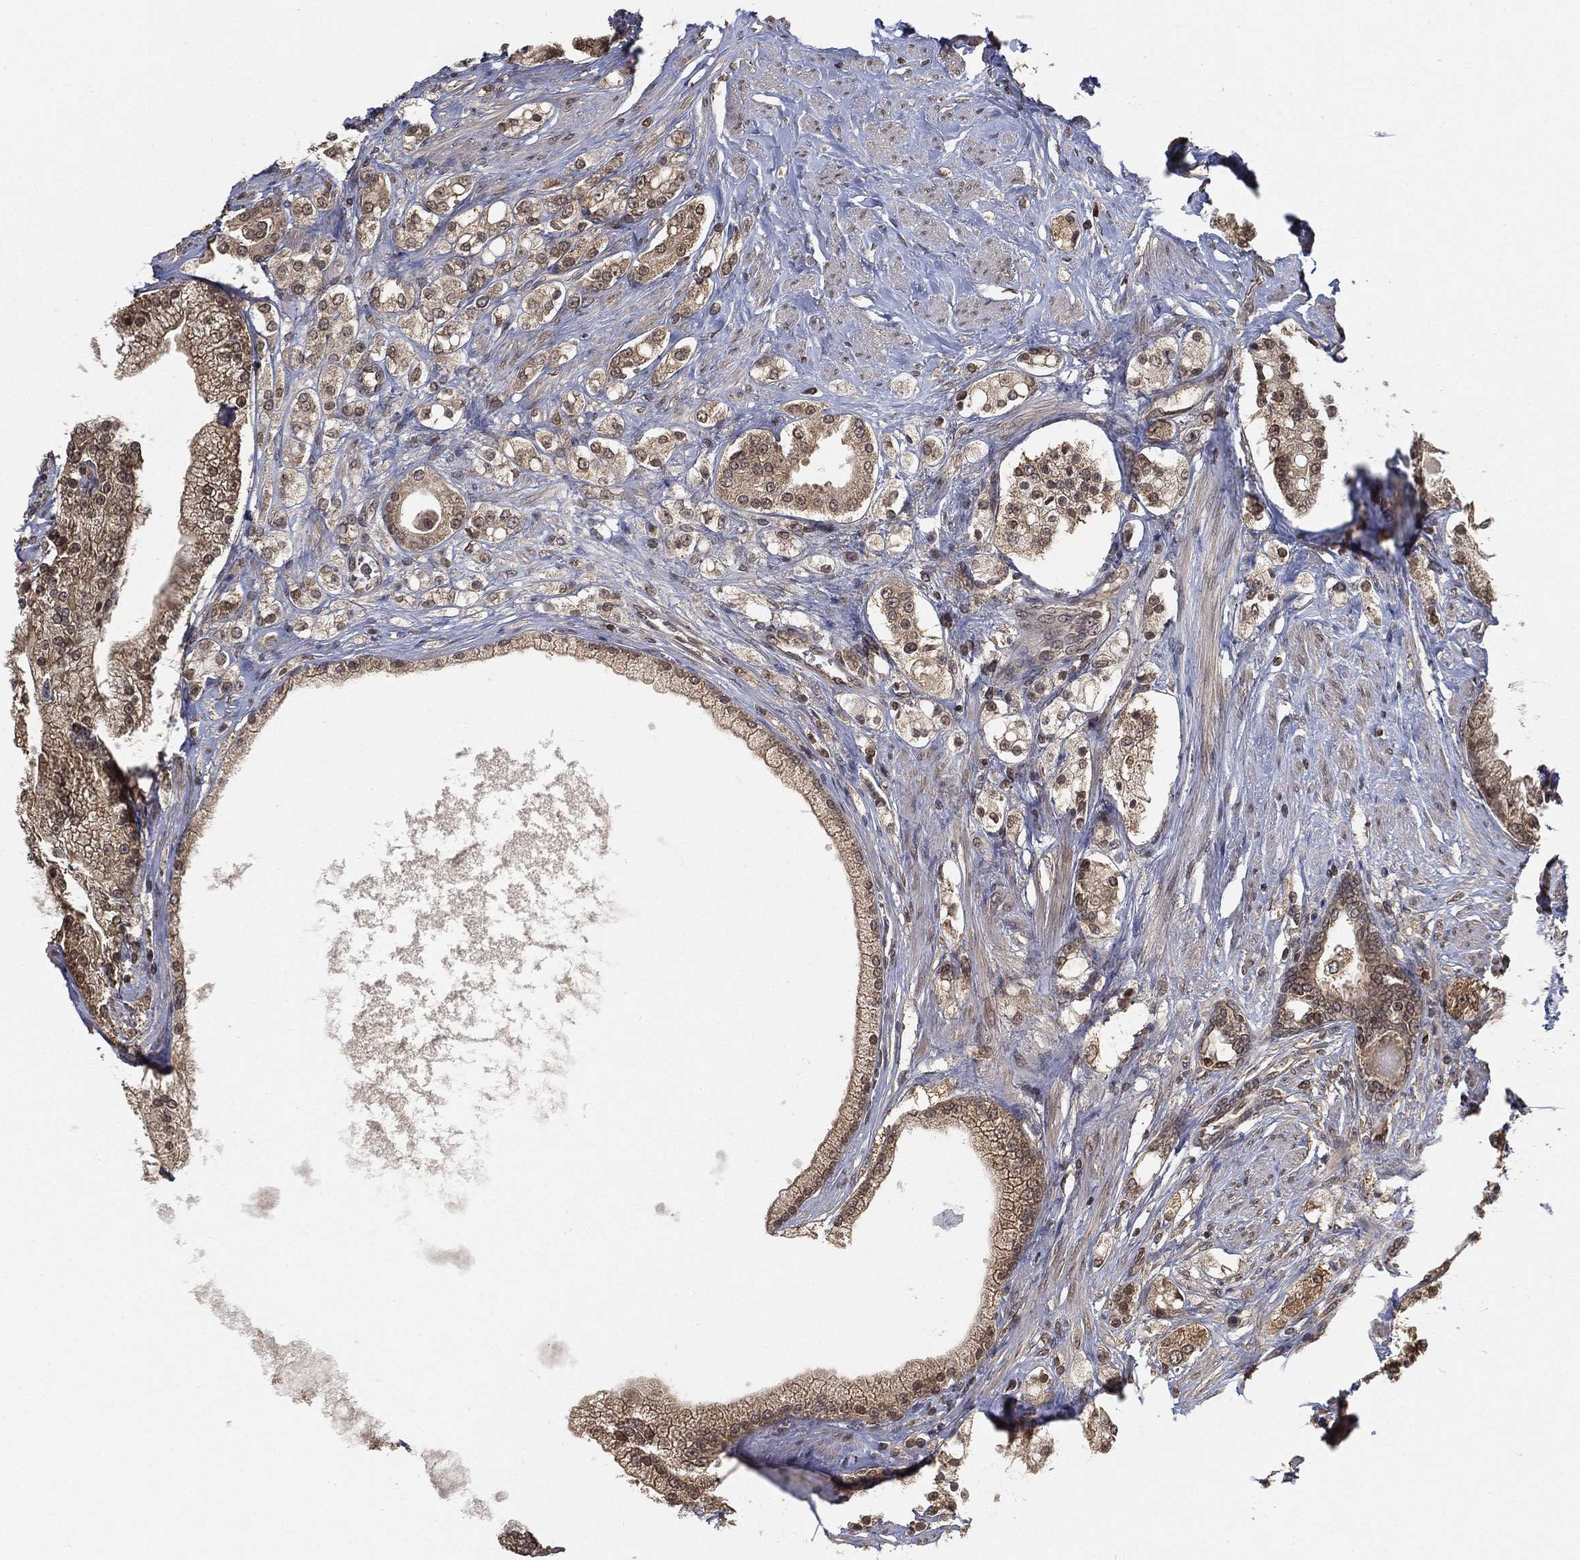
{"staining": {"intensity": "moderate", "quantity": ">75%", "location": "cytoplasmic/membranous"}, "tissue": "prostate cancer", "cell_type": "Tumor cells", "image_type": "cancer", "snomed": [{"axis": "morphology", "description": "Adenocarcinoma, NOS"}, {"axis": "topography", "description": "Prostate and seminal vesicle, NOS"}, {"axis": "topography", "description": "Prostate"}], "caption": "This is an image of immunohistochemistry (IHC) staining of prostate adenocarcinoma, which shows moderate positivity in the cytoplasmic/membranous of tumor cells.", "gene": "UBA5", "patient": {"sex": "male", "age": 67}}